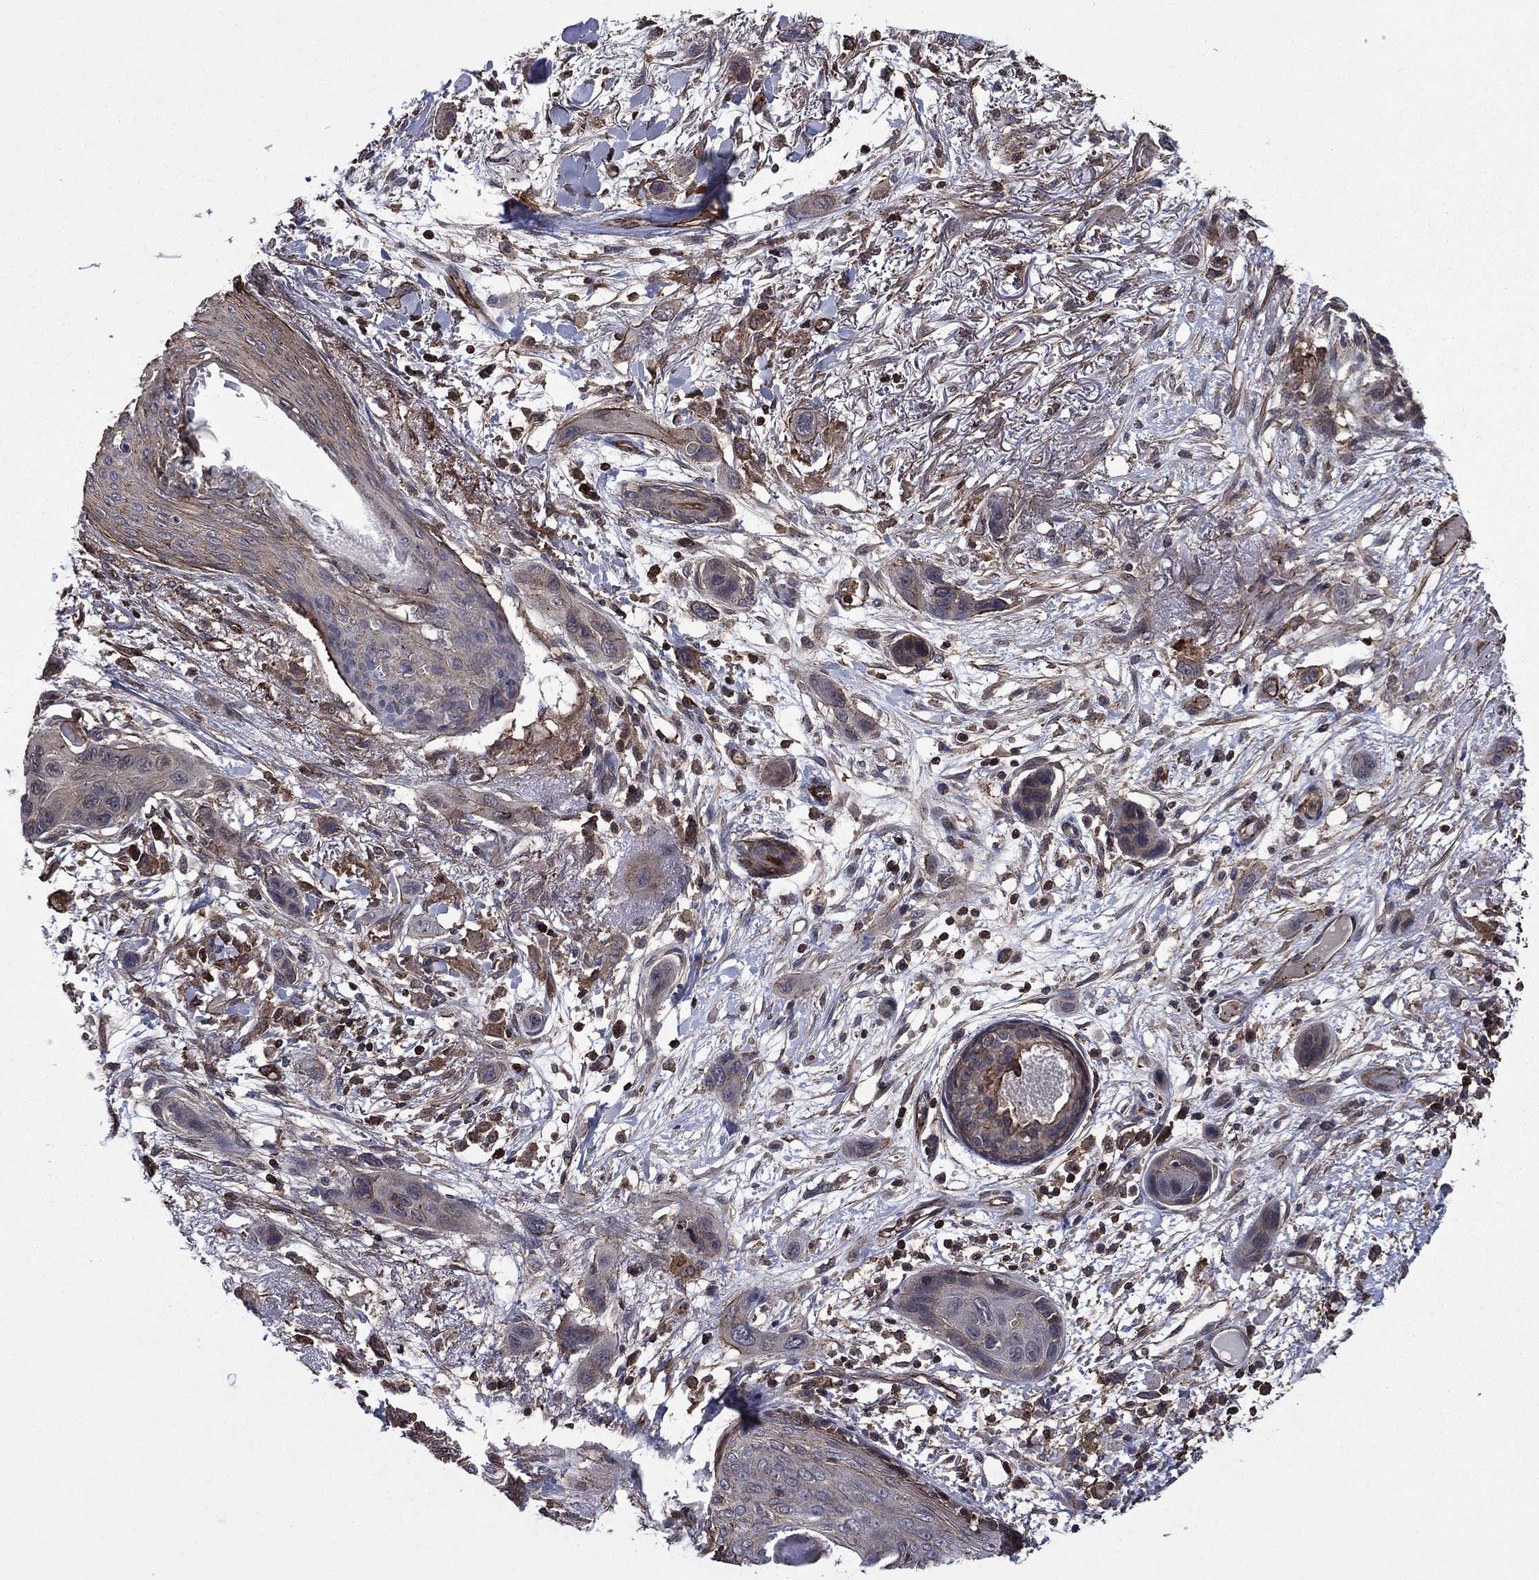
{"staining": {"intensity": "negative", "quantity": "none", "location": "none"}, "tissue": "skin cancer", "cell_type": "Tumor cells", "image_type": "cancer", "snomed": [{"axis": "morphology", "description": "Squamous cell carcinoma, NOS"}, {"axis": "topography", "description": "Skin"}], "caption": "Tumor cells are negative for protein expression in human skin squamous cell carcinoma.", "gene": "PLPP3", "patient": {"sex": "male", "age": 79}}